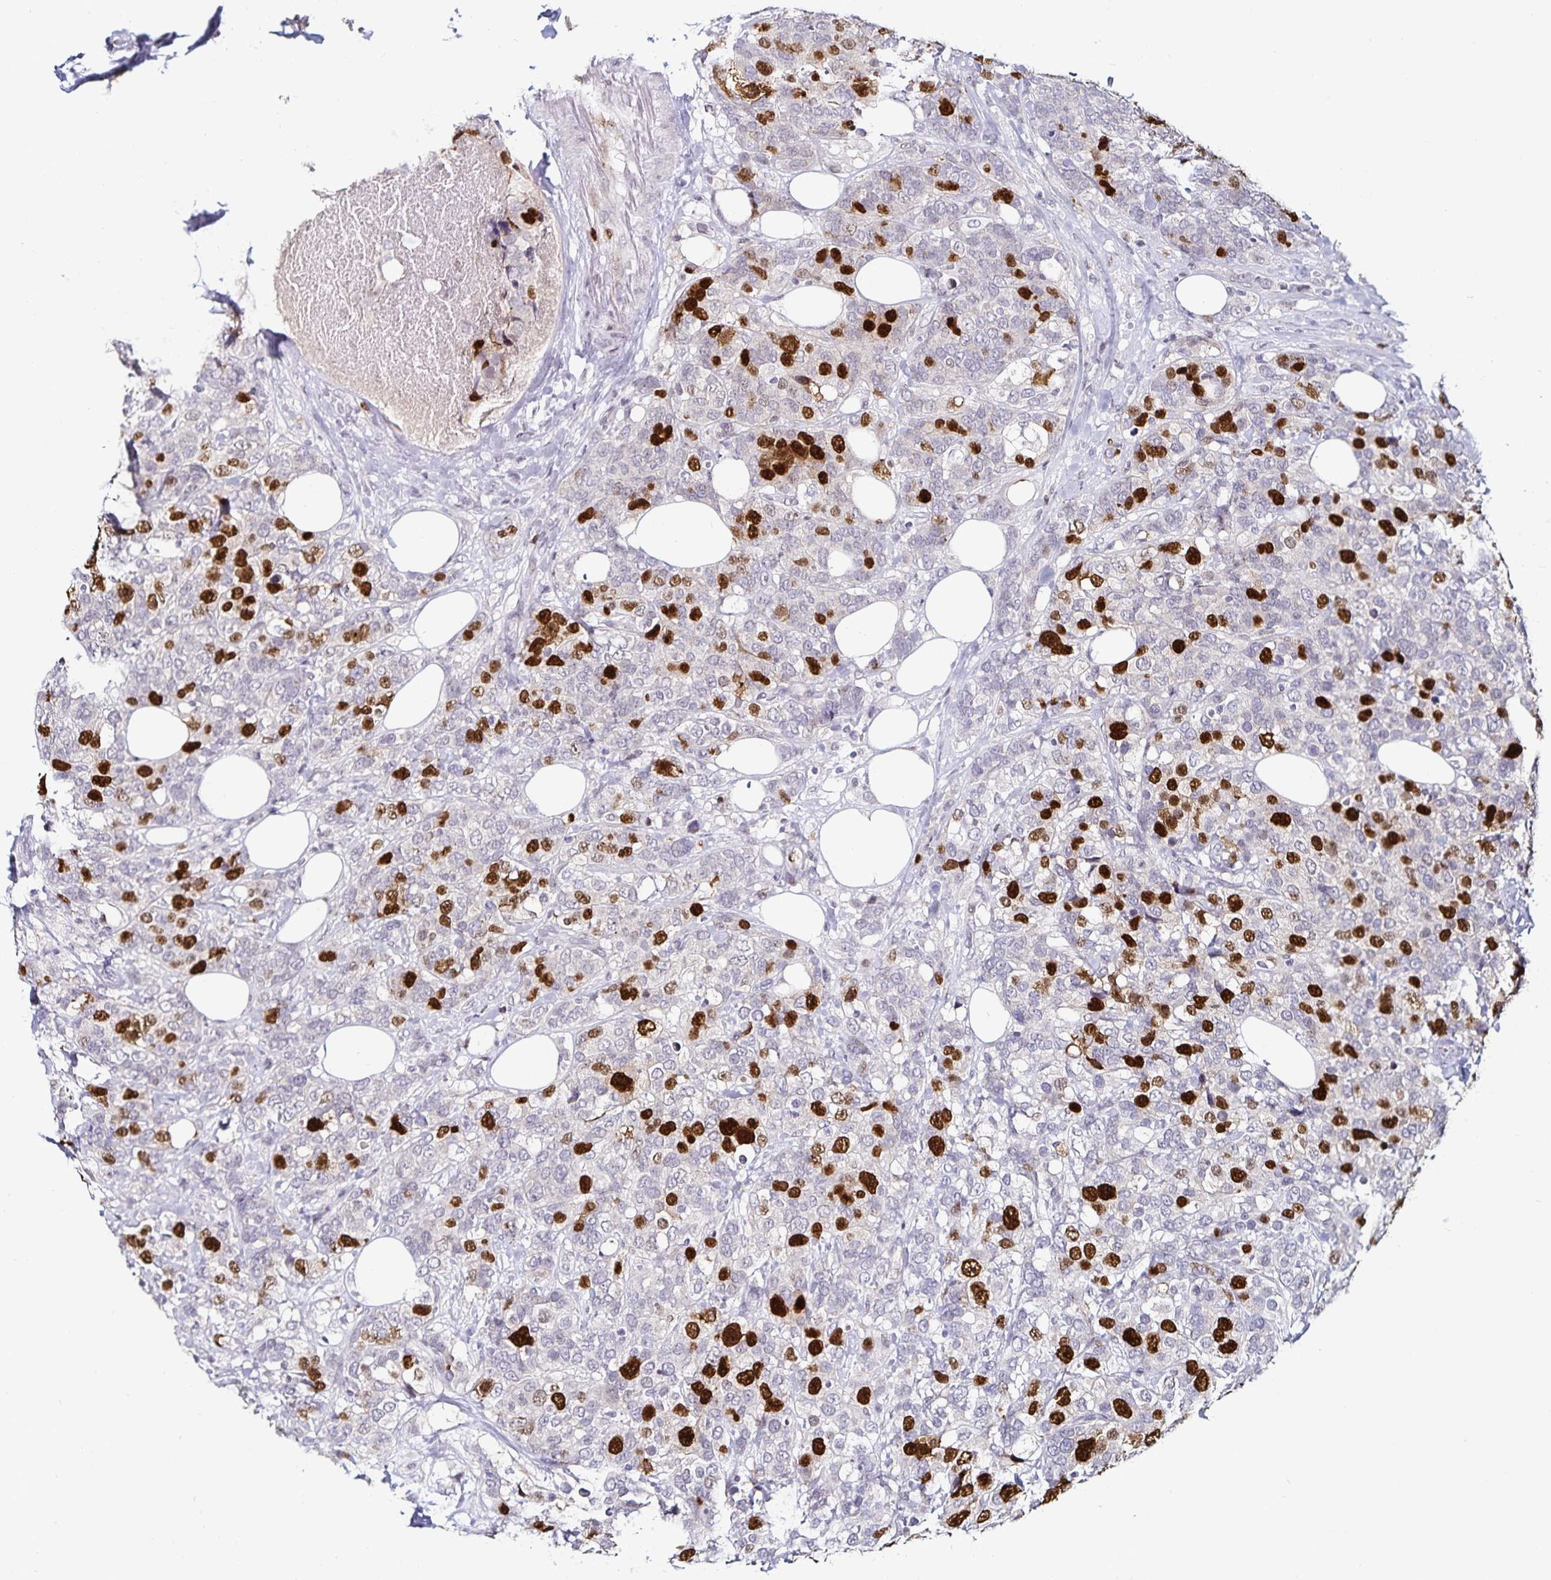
{"staining": {"intensity": "strong", "quantity": "25%-75%", "location": "nuclear"}, "tissue": "breast cancer", "cell_type": "Tumor cells", "image_type": "cancer", "snomed": [{"axis": "morphology", "description": "Lobular carcinoma"}, {"axis": "topography", "description": "Breast"}], "caption": "Lobular carcinoma (breast) stained with IHC demonstrates strong nuclear expression in approximately 25%-75% of tumor cells.", "gene": "ANLN", "patient": {"sex": "female", "age": 59}}